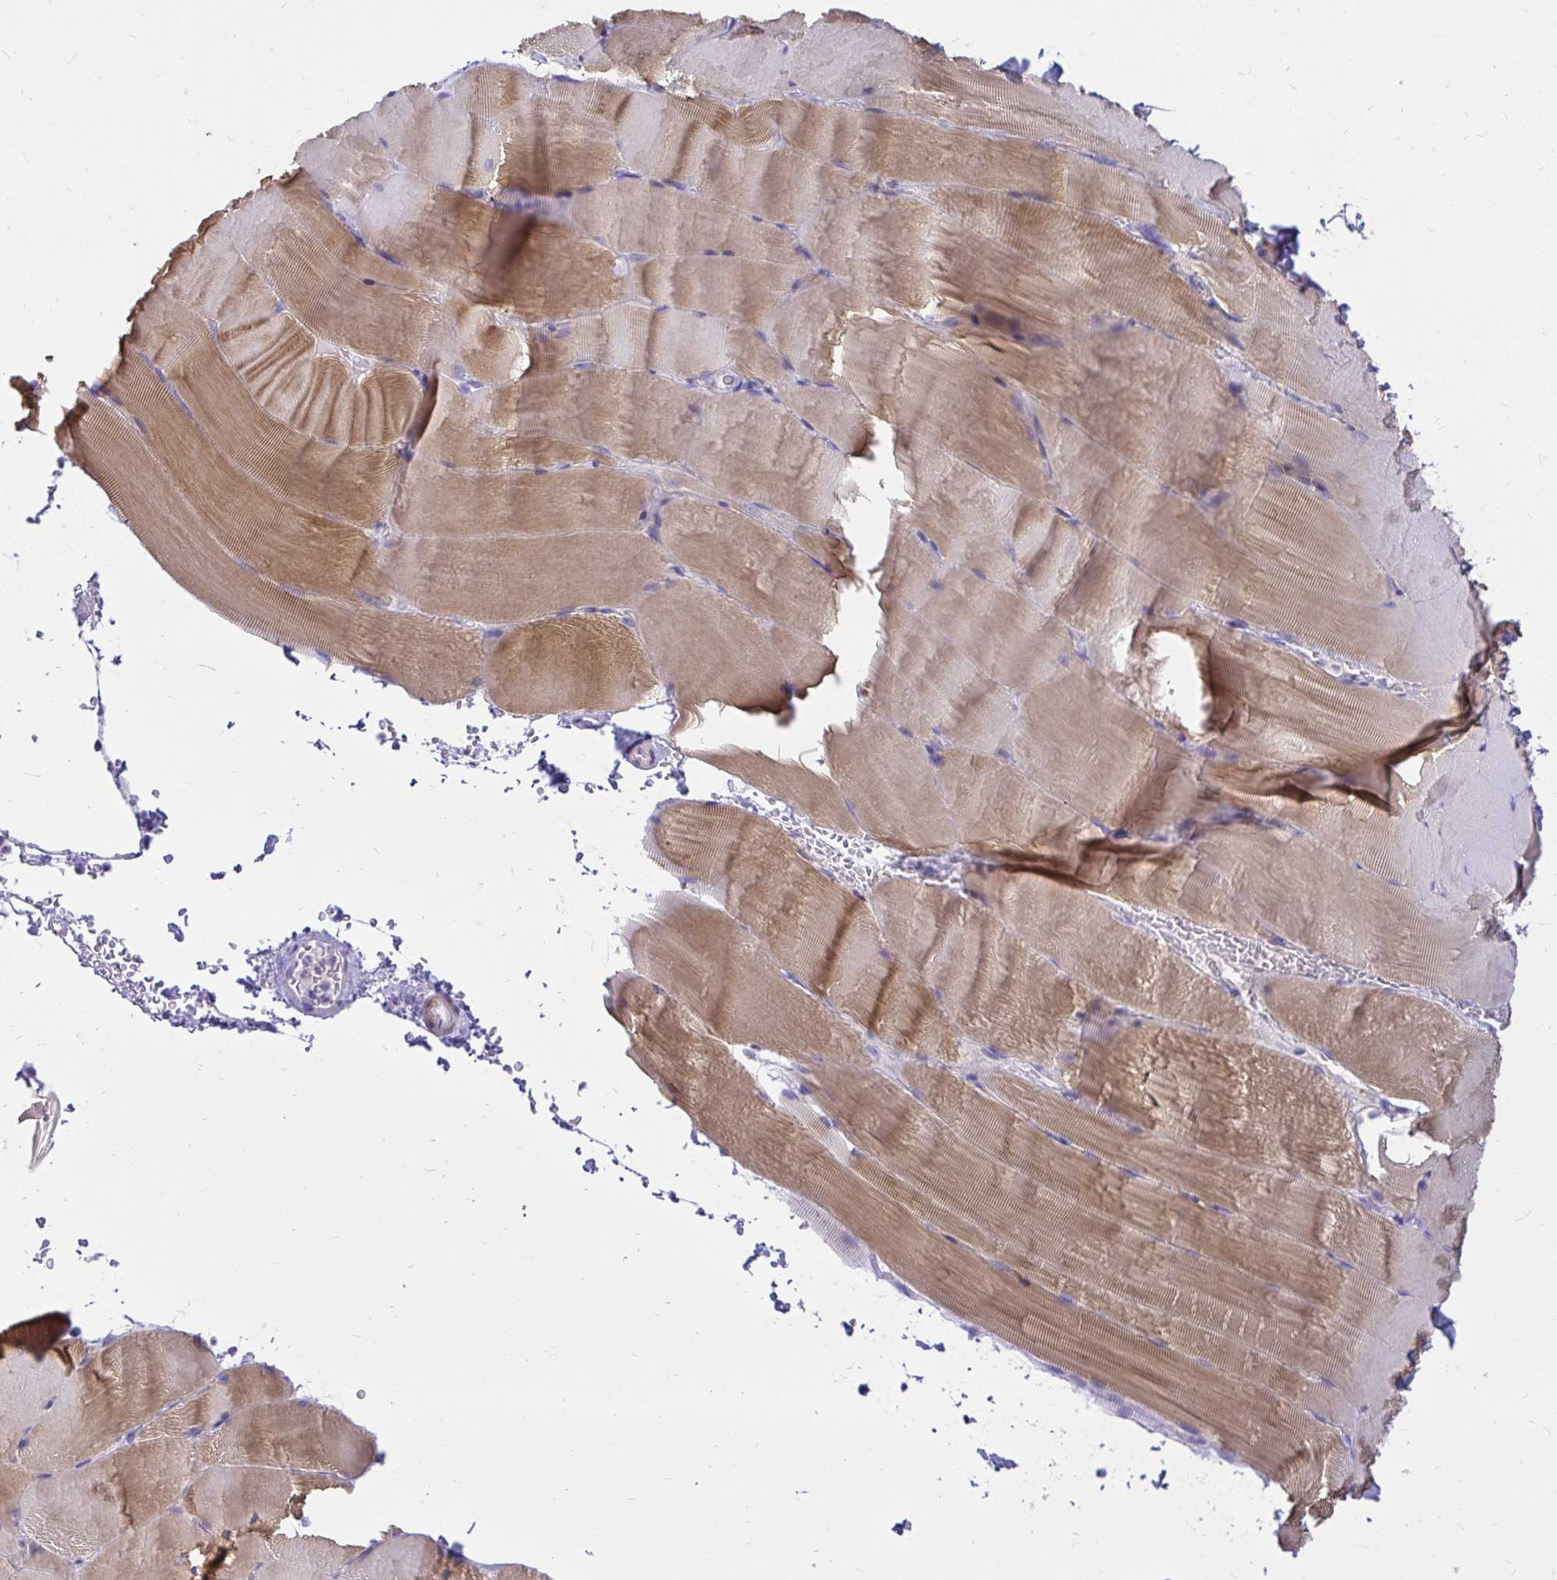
{"staining": {"intensity": "moderate", "quantity": "25%-75%", "location": "cytoplasmic/membranous"}, "tissue": "skeletal muscle", "cell_type": "Myocytes", "image_type": "normal", "snomed": [{"axis": "morphology", "description": "Normal tissue, NOS"}, {"axis": "topography", "description": "Skeletal muscle"}], "caption": "The micrograph shows immunohistochemical staining of normal skeletal muscle. There is moderate cytoplasmic/membranous positivity is seen in about 25%-75% of myocytes.", "gene": "PKN3", "patient": {"sex": "female", "age": 37}}